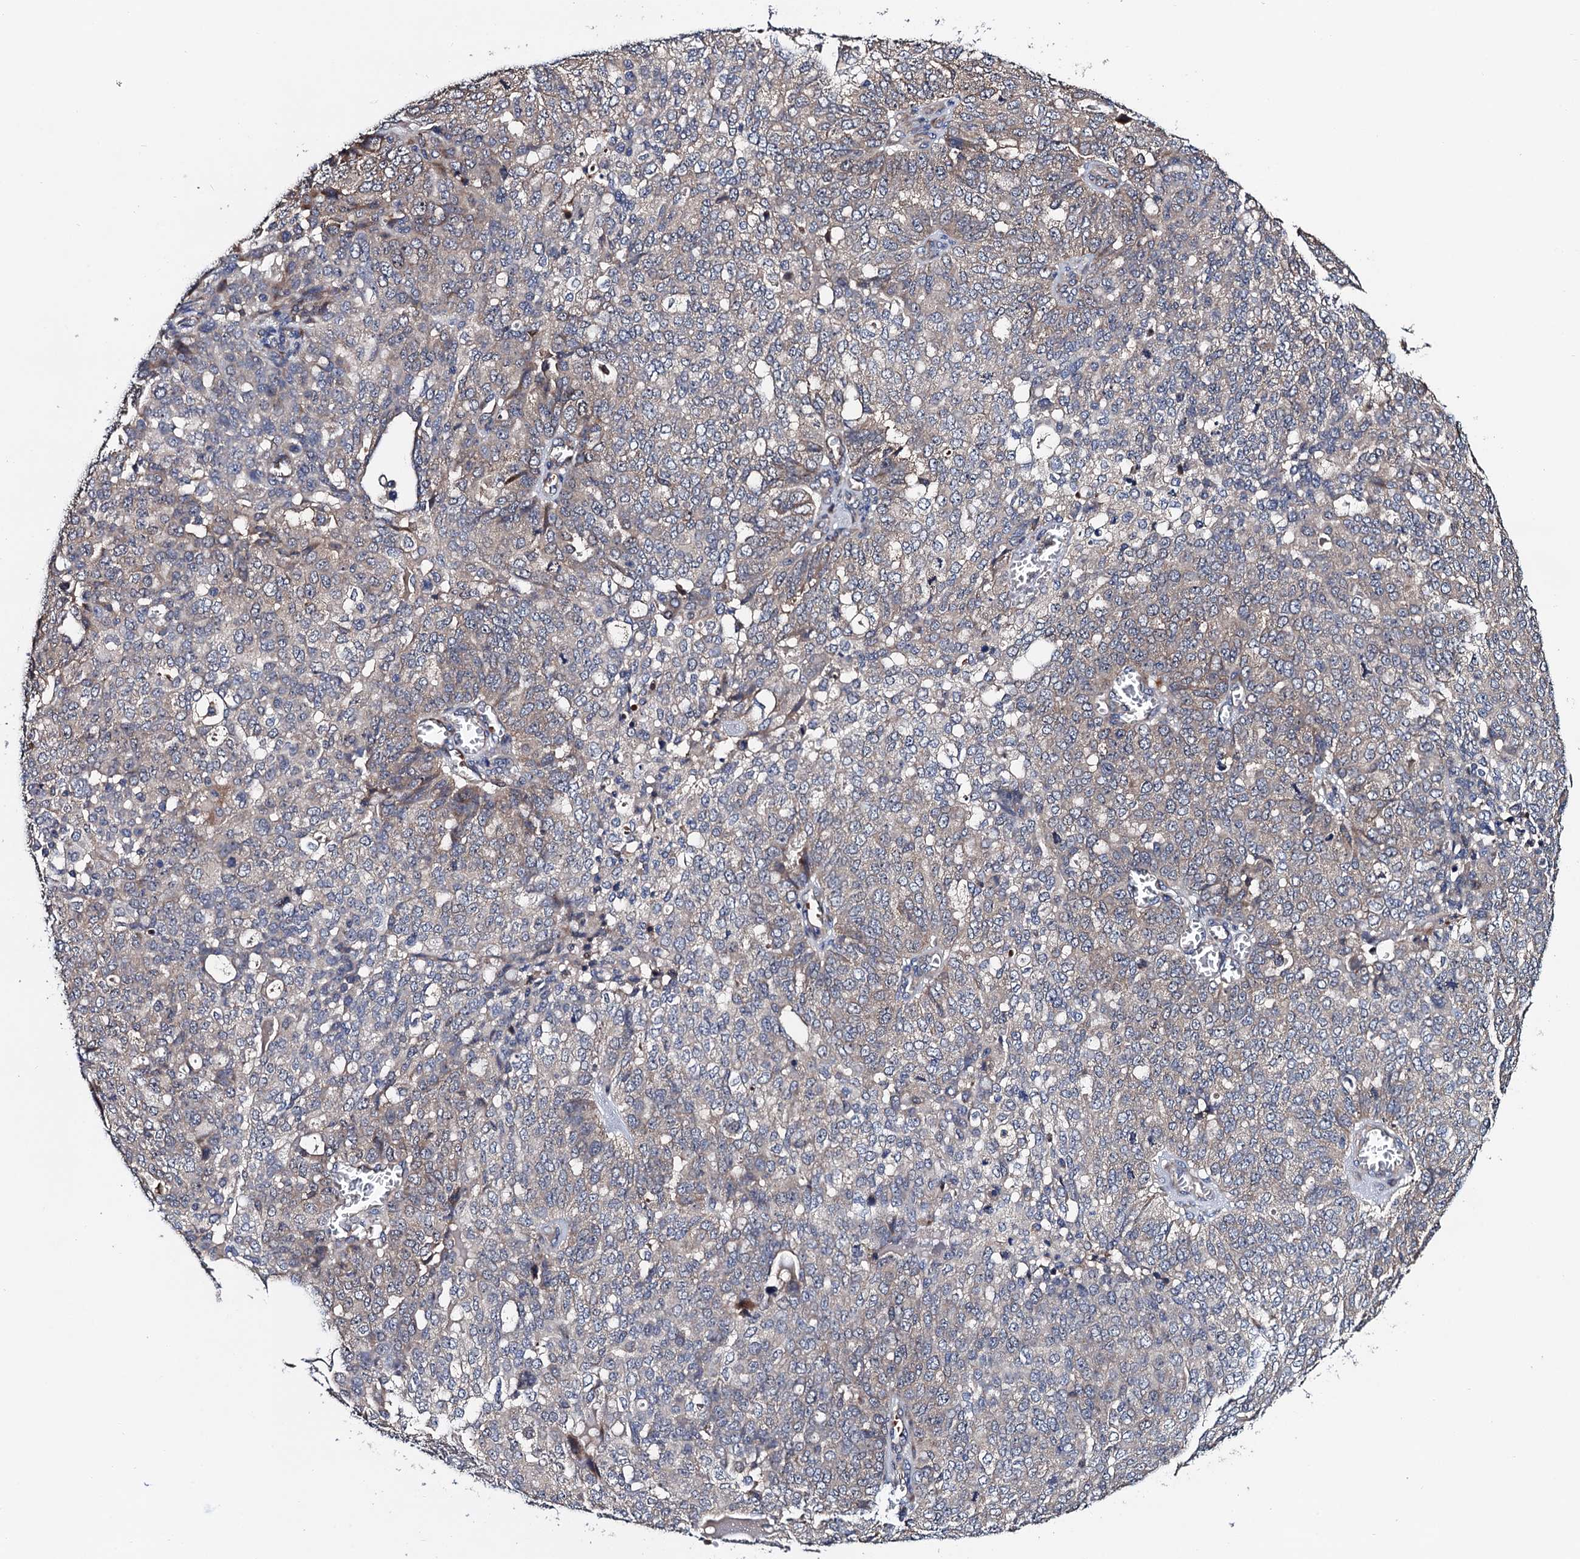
{"staining": {"intensity": "negative", "quantity": "none", "location": "none"}, "tissue": "ovarian cancer", "cell_type": "Tumor cells", "image_type": "cancer", "snomed": [{"axis": "morphology", "description": "Cystadenocarcinoma, serous, NOS"}, {"axis": "topography", "description": "Soft tissue"}, {"axis": "topography", "description": "Ovary"}], "caption": "Ovarian cancer was stained to show a protein in brown. There is no significant positivity in tumor cells.", "gene": "TRMT112", "patient": {"sex": "female", "age": 57}}